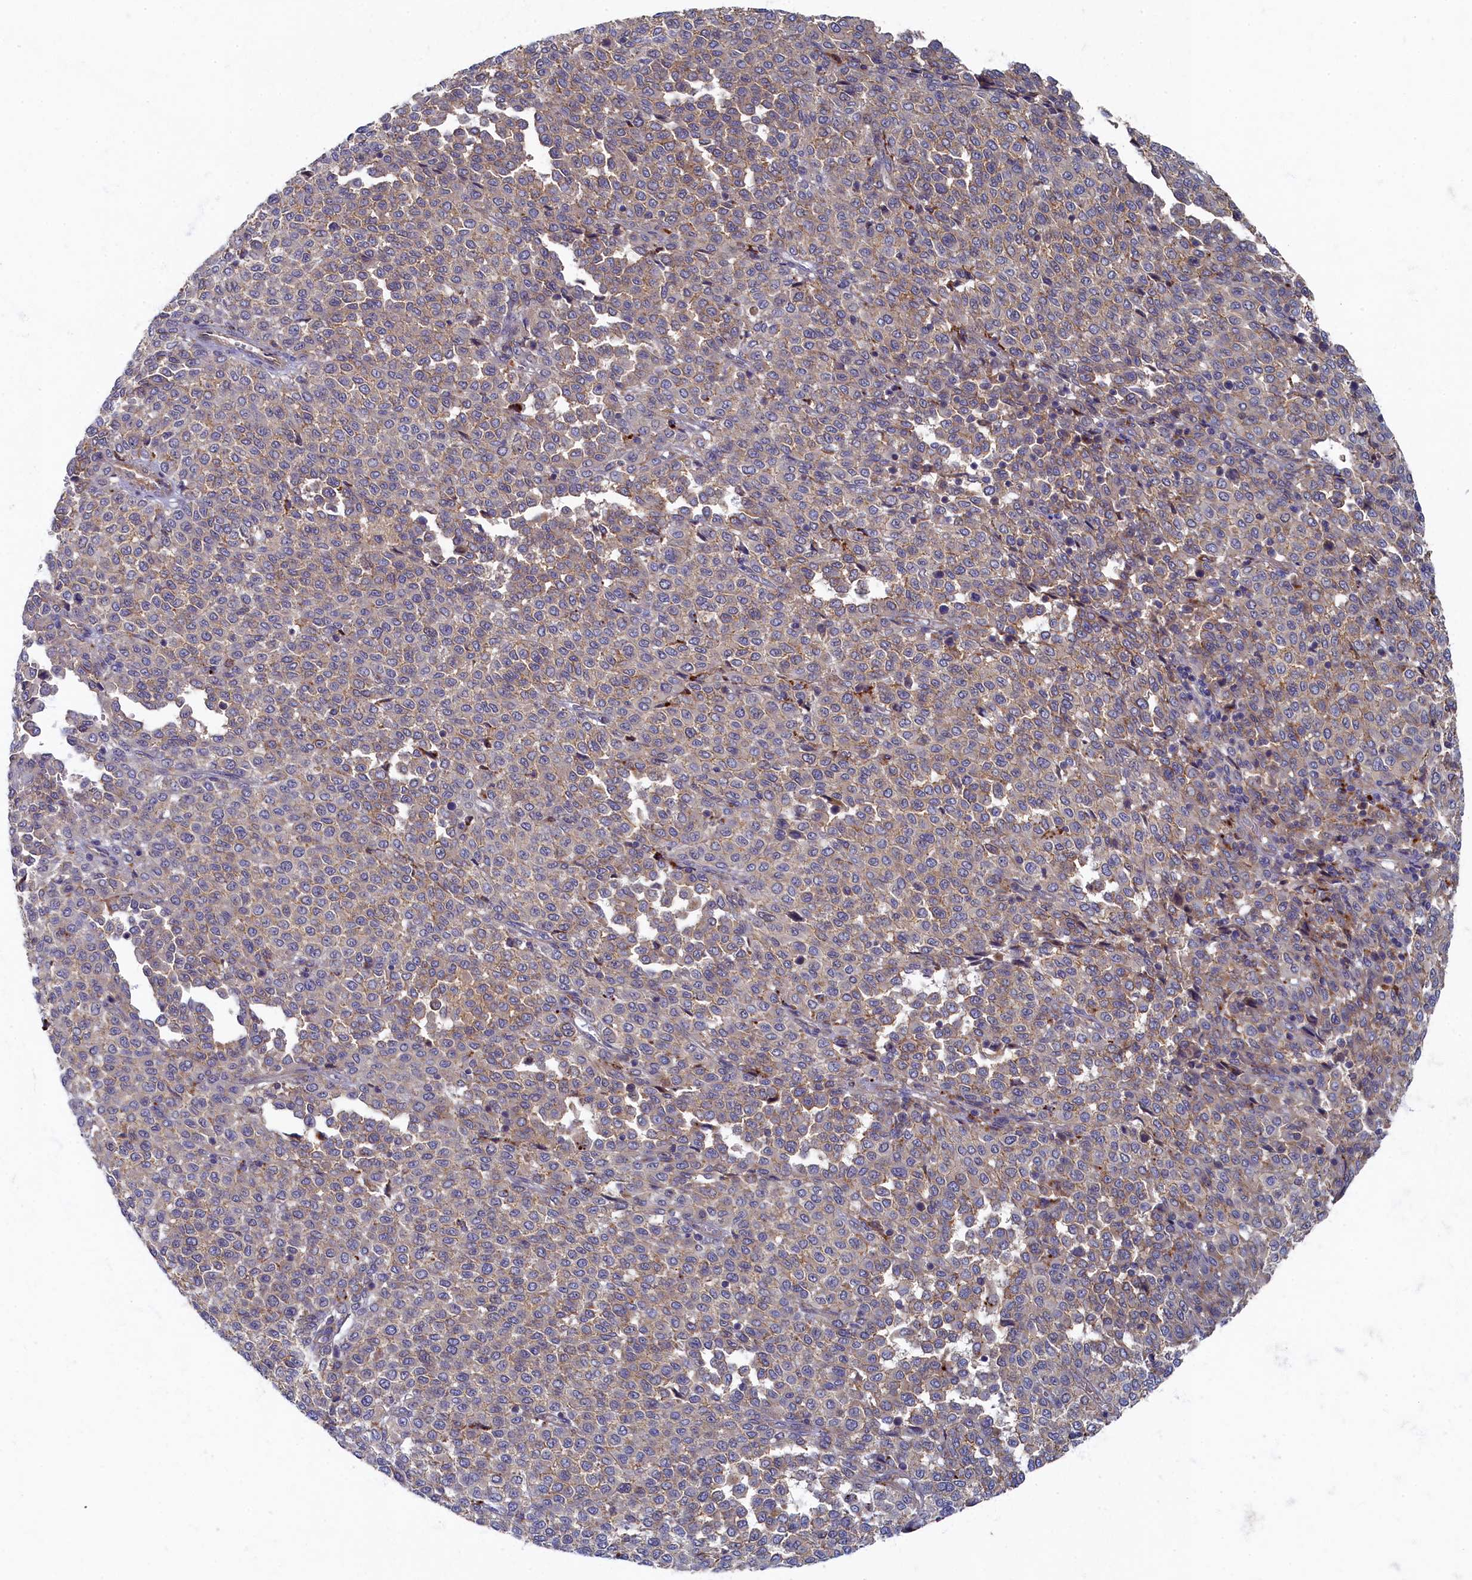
{"staining": {"intensity": "weak", "quantity": "<25%", "location": "cytoplasmic/membranous"}, "tissue": "melanoma", "cell_type": "Tumor cells", "image_type": "cancer", "snomed": [{"axis": "morphology", "description": "Malignant melanoma, Metastatic site"}, {"axis": "topography", "description": "Pancreas"}], "caption": "Image shows no significant protein expression in tumor cells of malignant melanoma (metastatic site).", "gene": "PSMG2", "patient": {"sex": "female", "age": 30}}